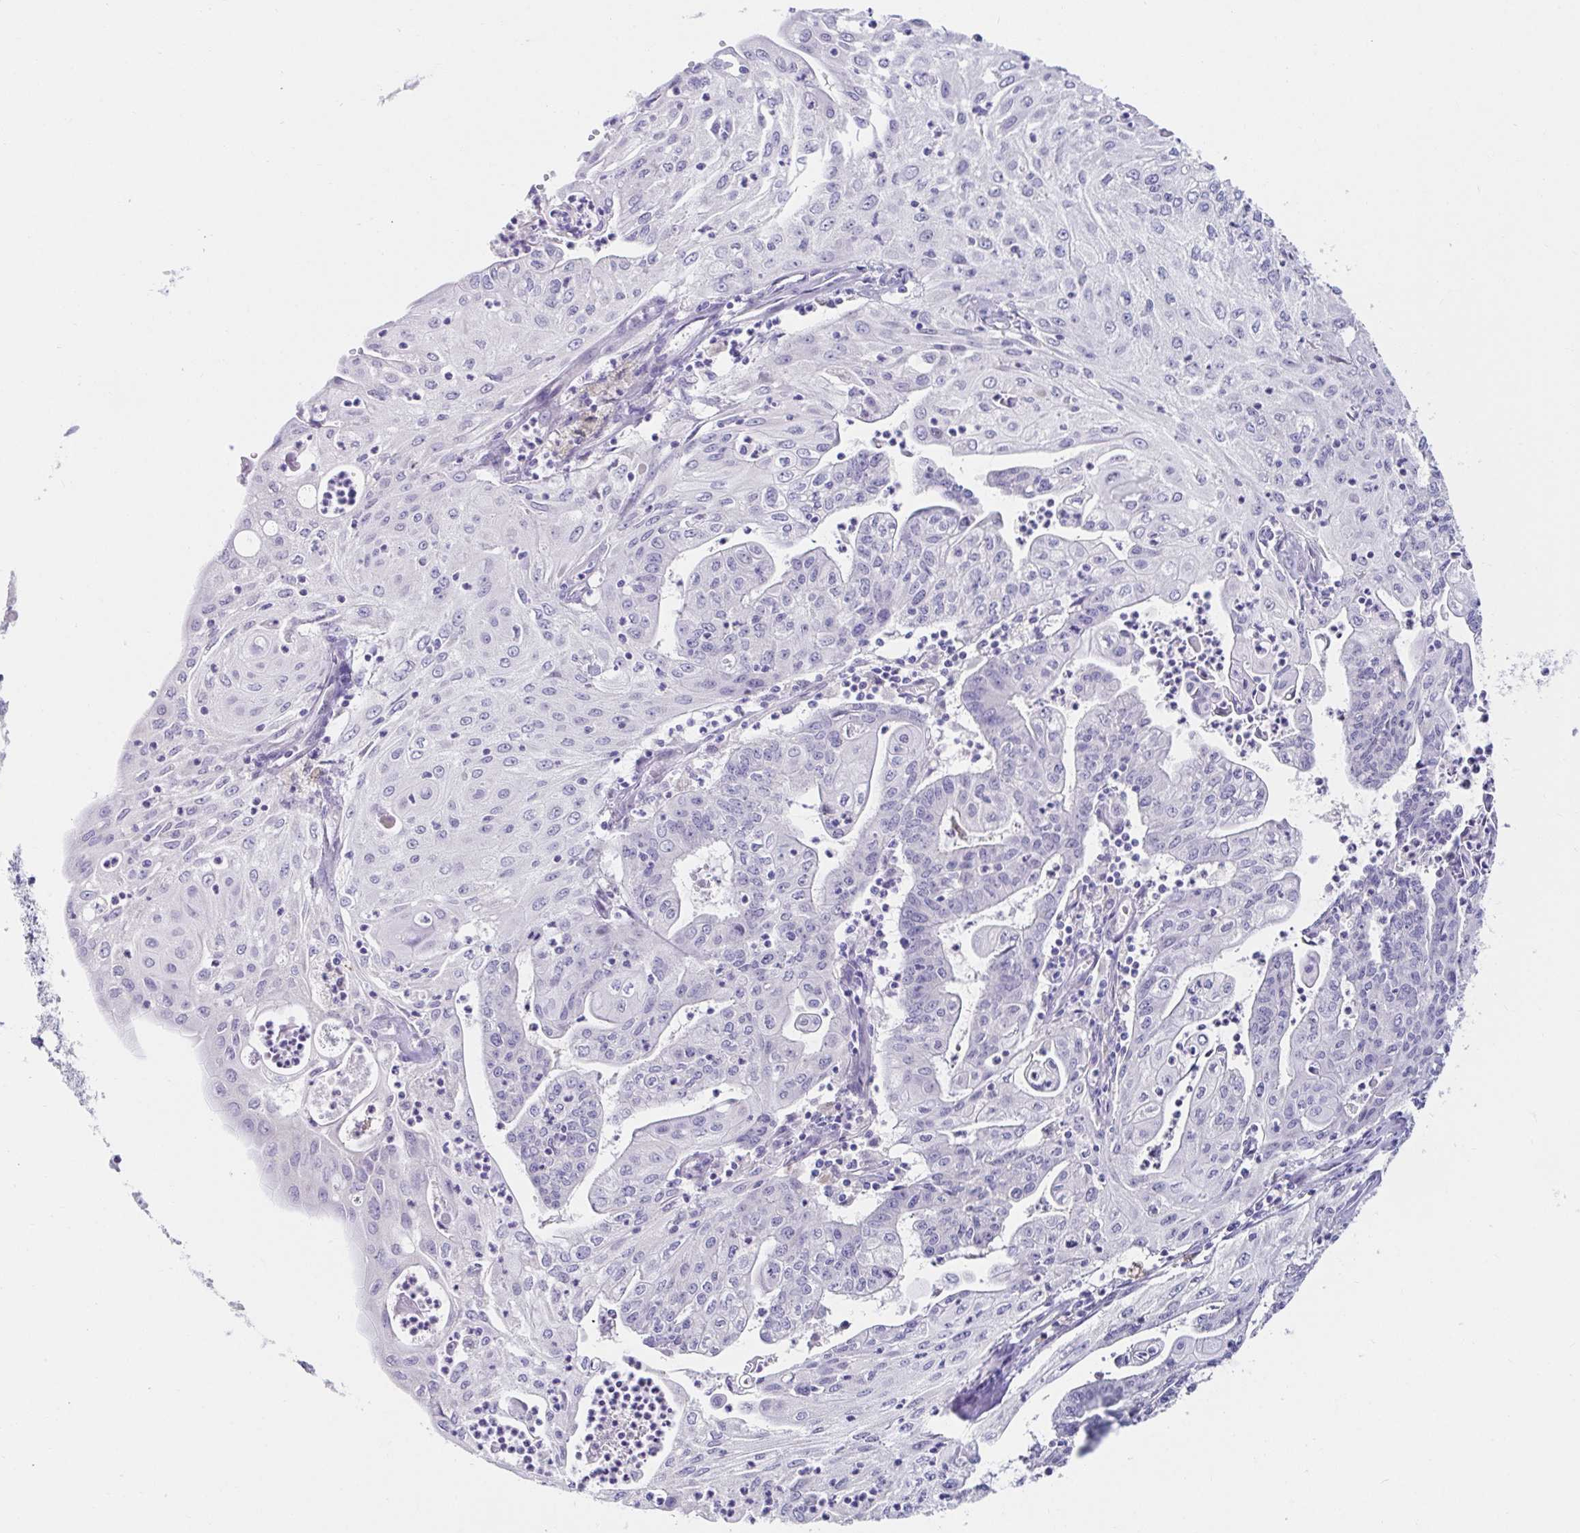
{"staining": {"intensity": "negative", "quantity": "none", "location": "none"}, "tissue": "endometrial cancer", "cell_type": "Tumor cells", "image_type": "cancer", "snomed": [{"axis": "morphology", "description": "Adenocarcinoma, NOS"}, {"axis": "topography", "description": "Endometrium"}], "caption": "Immunohistochemistry micrograph of neoplastic tissue: human endometrial adenocarcinoma stained with DAB shows no significant protein expression in tumor cells.", "gene": "C4orf17", "patient": {"sex": "female", "age": 61}}